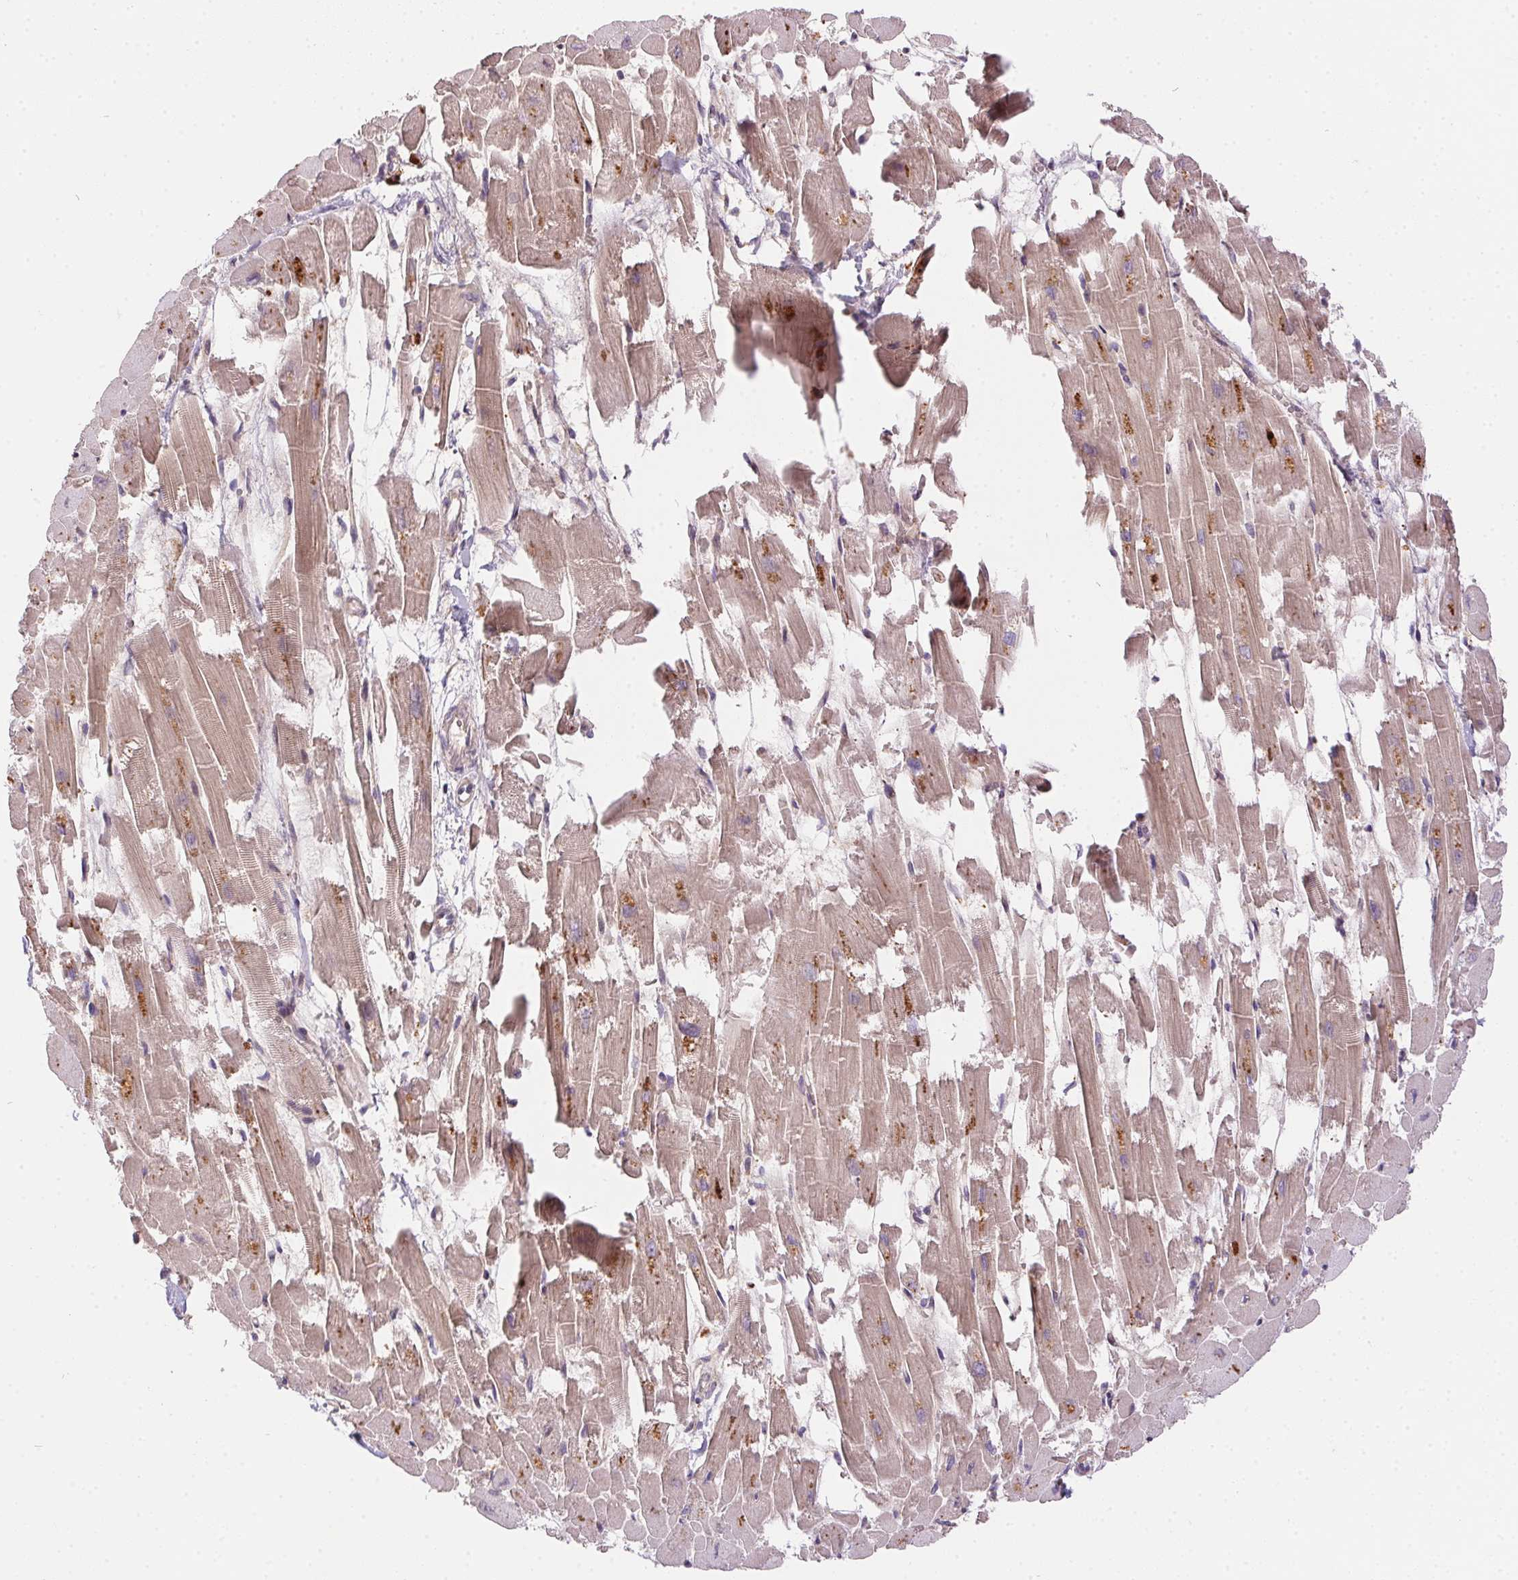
{"staining": {"intensity": "weak", "quantity": "25%-75%", "location": "cytoplasmic/membranous"}, "tissue": "heart muscle", "cell_type": "Cardiomyocytes", "image_type": "normal", "snomed": [{"axis": "morphology", "description": "Normal tissue, NOS"}, {"axis": "topography", "description": "Heart"}], "caption": "Heart muscle stained for a protein (brown) displays weak cytoplasmic/membranous positive positivity in approximately 25%-75% of cardiomyocytes.", "gene": "NUDT16", "patient": {"sex": "female", "age": 52}}